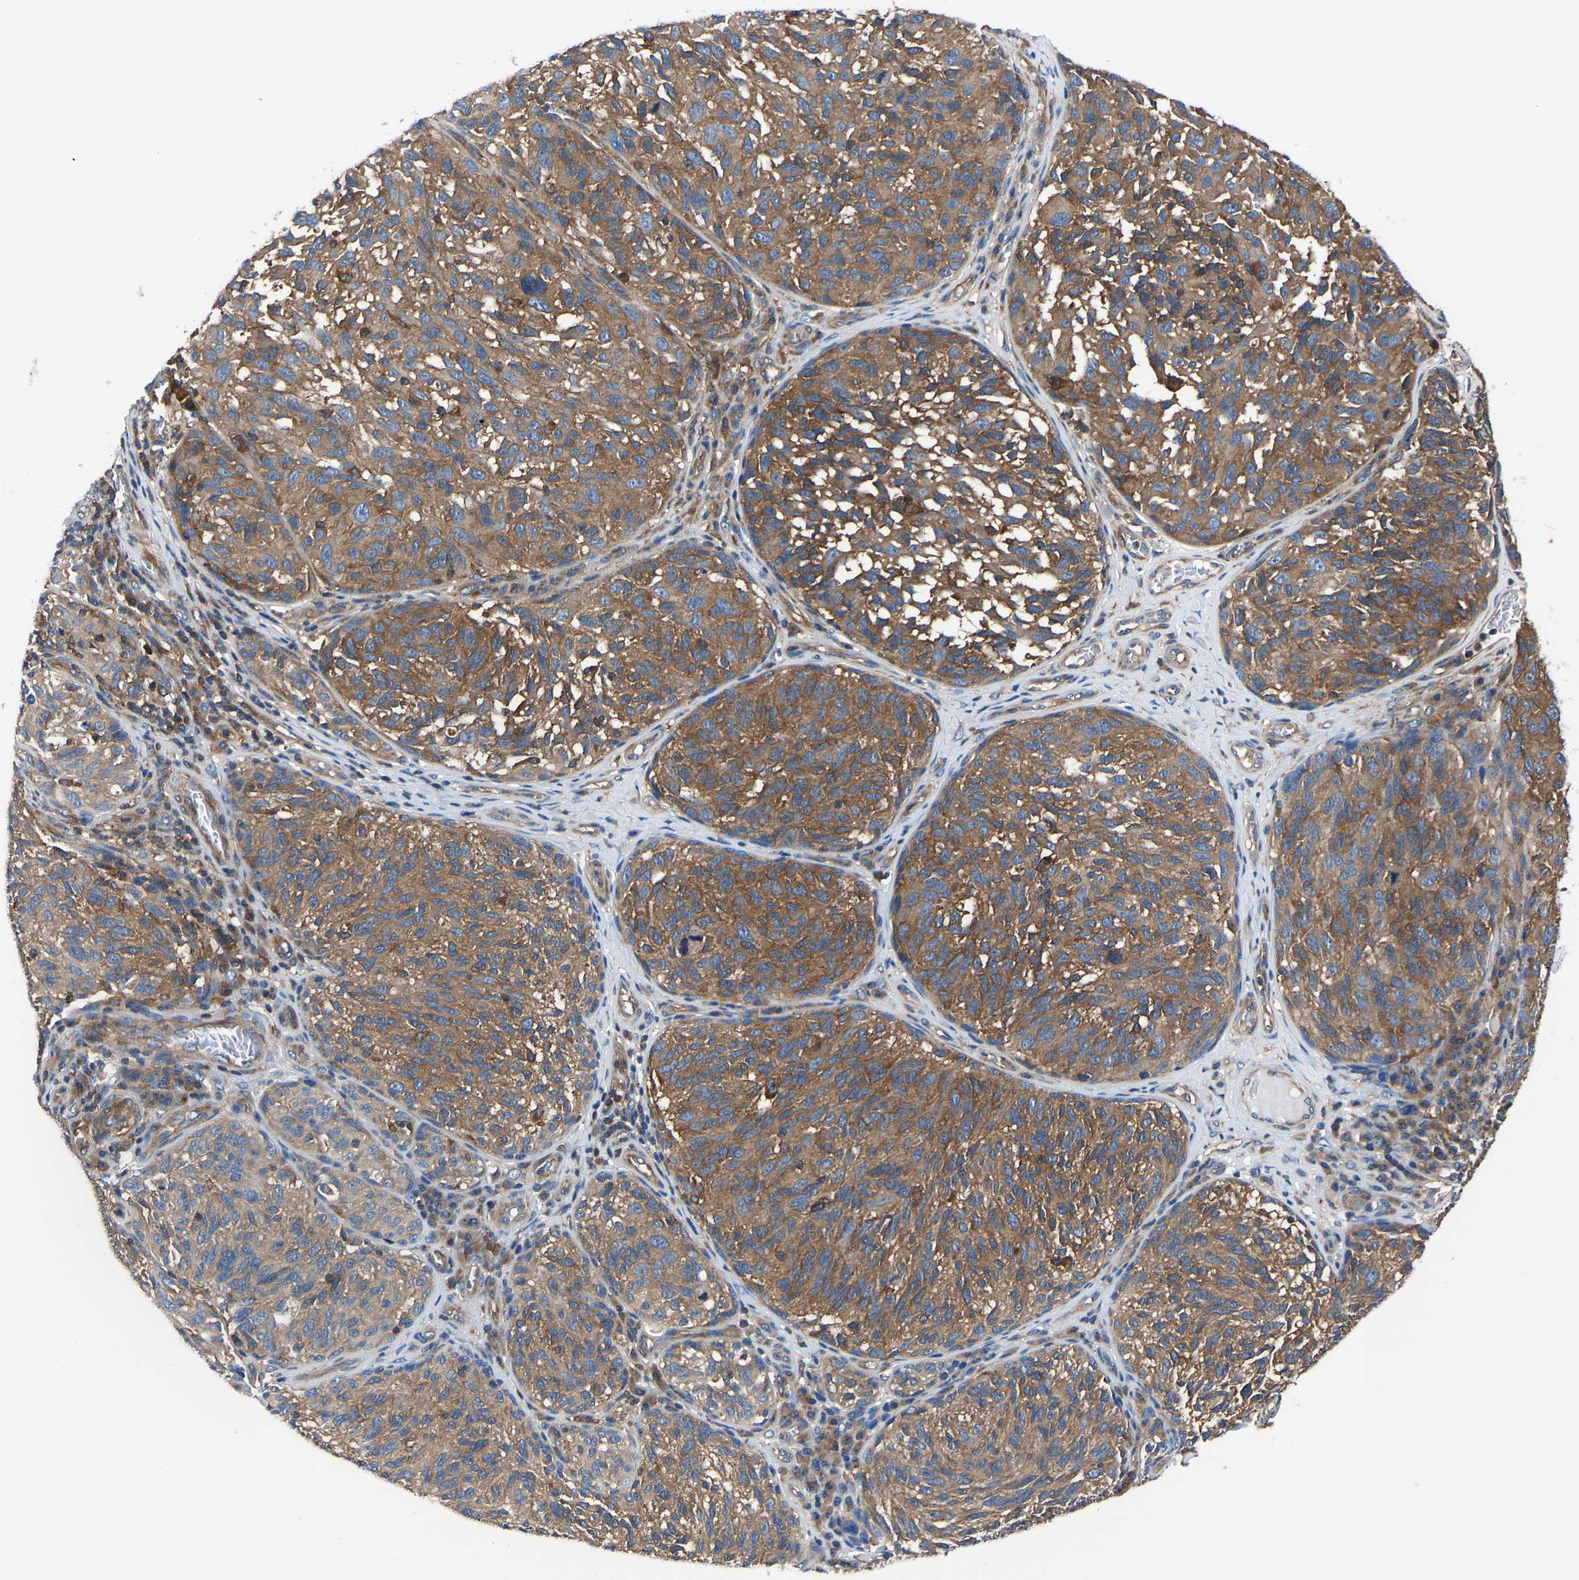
{"staining": {"intensity": "moderate", "quantity": ">75%", "location": "cytoplasmic/membranous"}, "tissue": "melanoma", "cell_type": "Tumor cells", "image_type": "cancer", "snomed": [{"axis": "morphology", "description": "Malignant melanoma, NOS"}, {"axis": "topography", "description": "Skin"}], "caption": "A photomicrograph of malignant melanoma stained for a protein displays moderate cytoplasmic/membranous brown staining in tumor cells. The staining was performed using DAB to visualize the protein expression in brown, while the nuclei were stained in blue with hematoxylin (Magnification: 20x).", "gene": "PRKAR1A", "patient": {"sex": "female", "age": 73}}